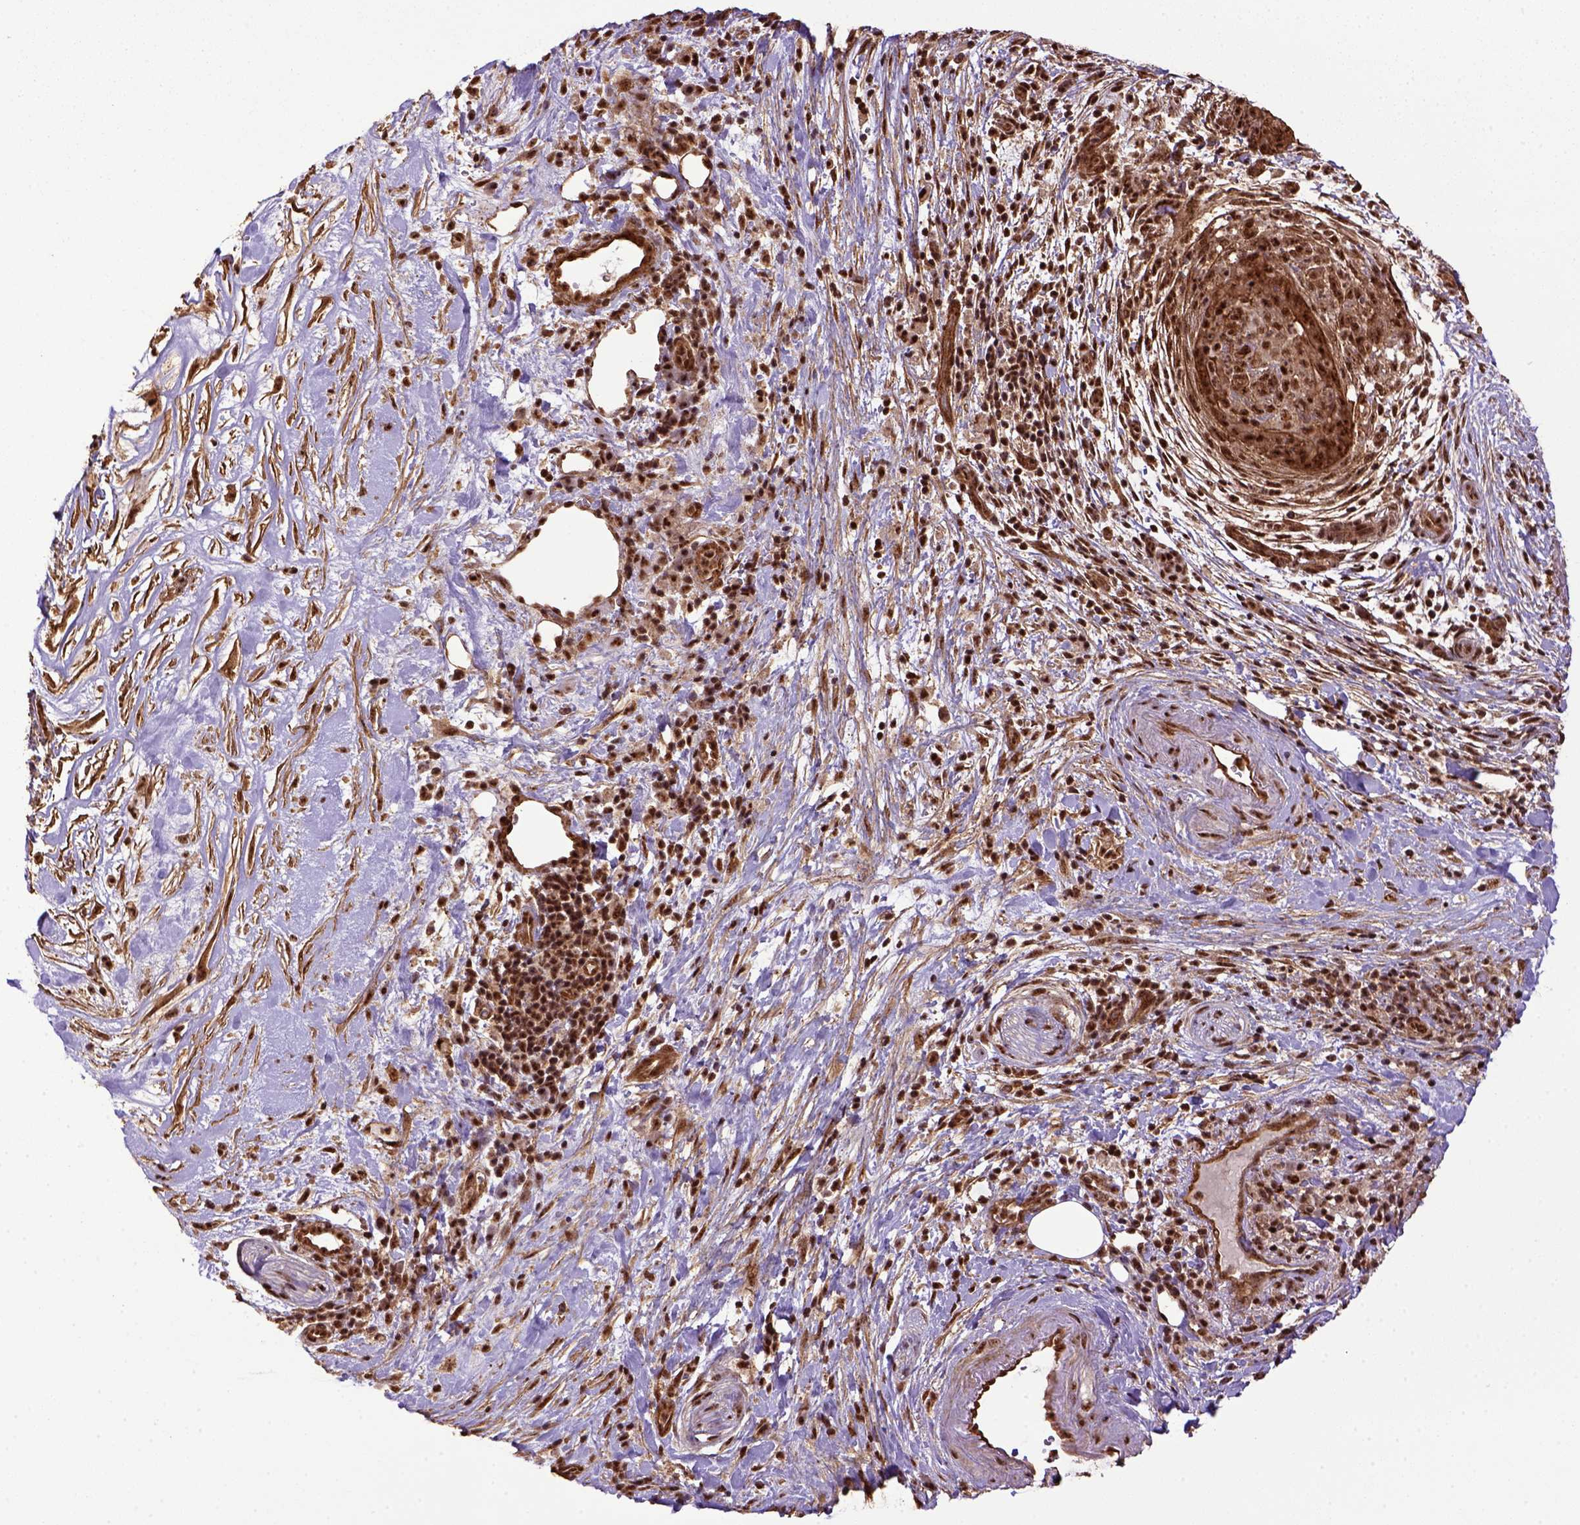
{"staining": {"intensity": "strong", "quantity": ">75%", "location": "nuclear"}, "tissue": "pancreatic cancer", "cell_type": "Tumor cells", "image_type": "cancer", "snomed": [{"axis": "morphology", "description": "Adenocarcinoma, NOS"}, {"axis": "topography", "description": "Pancreas"}], "caption": "This micrograph demonstrates immunohistochemistry staining of pancreatic adenocarcinoma, with high strong nuclear expression in approximately >75% of tumor cells.", "gene": "PPIG", "patient": {"sex": "male", "age": 44}}